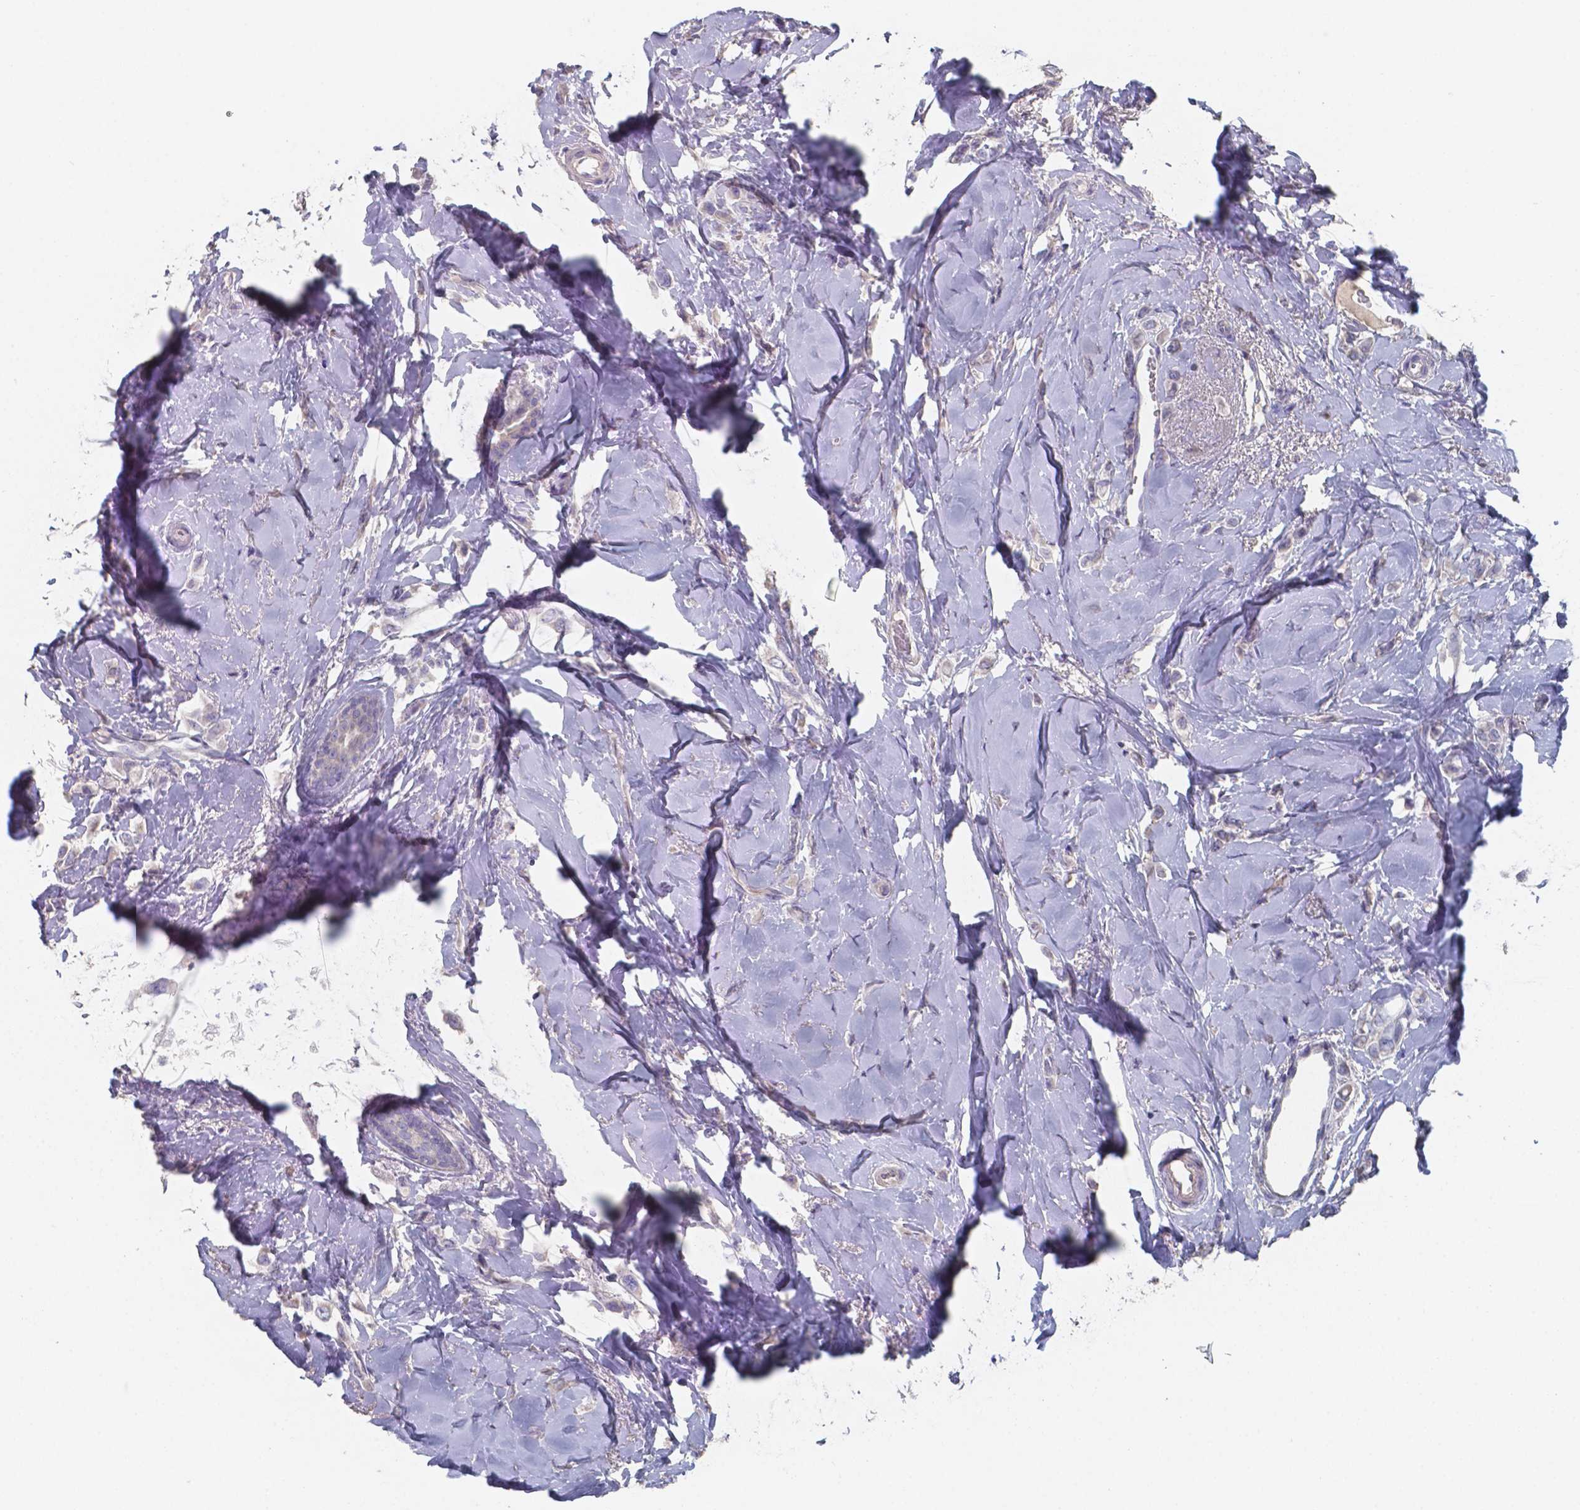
{"staining": {"intensity": "negative", "quantity": "none", "location": "none"}, "tissue": "breast cancer", "cell_type": "Tumor cells", "image_type": "cancer", "snomed": [{"axis": "morphology", "description": "Lobular carcinoma"}, {"axis": "topography", "description": "Breast"}], "caption": "There is no significant staining in tumor cells of breast lobular carcinoma.", "gene": "FOXJ1", "patient": {"sex": "female", "age": 66}}